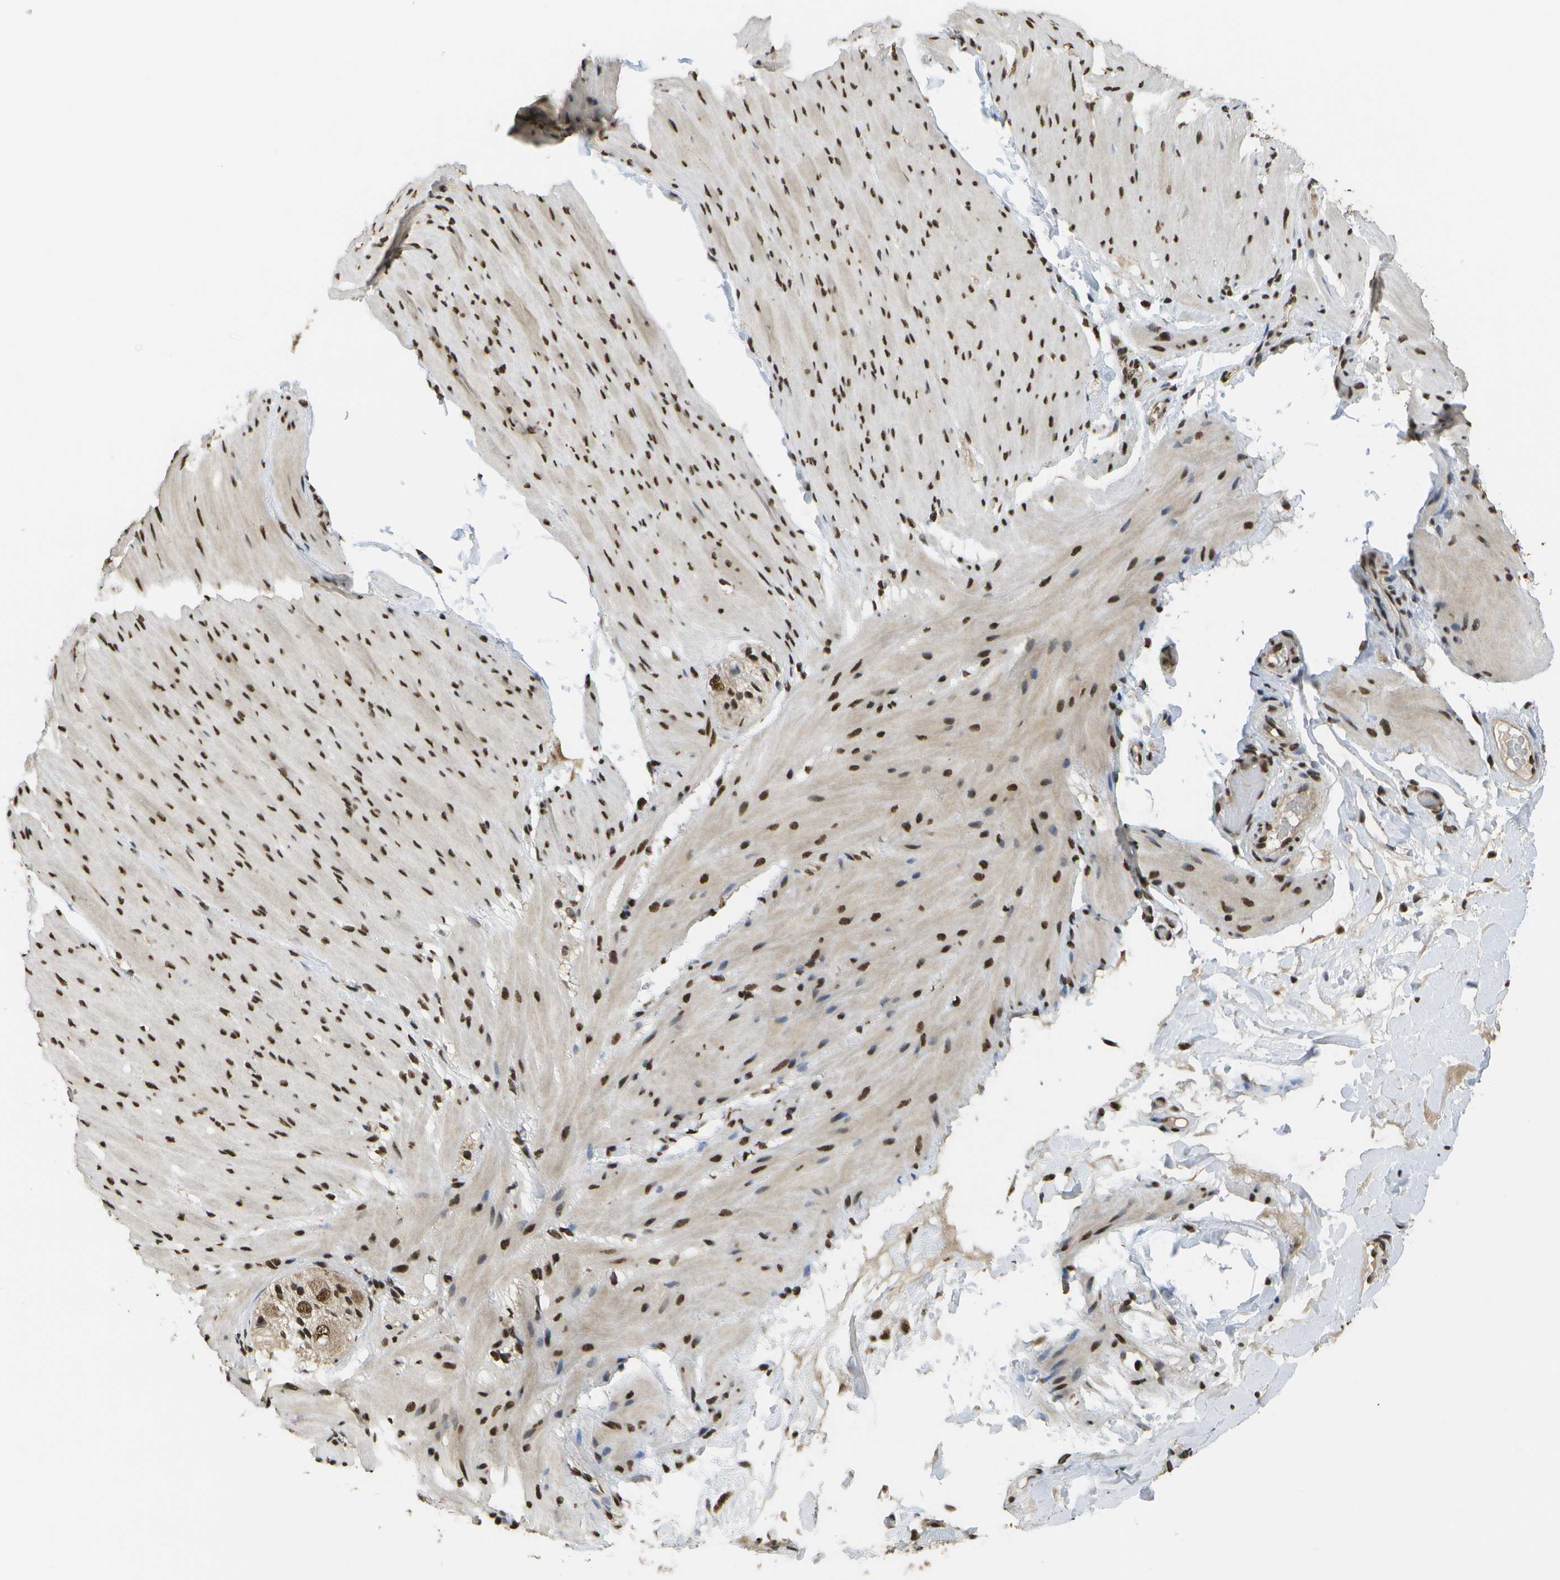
{"staining": {"intensity": "strong", "quantity": ">75%", "location": "nuclear"}, "tissue": "smooth muscle", "cell_type": "Smooth muscle cells", "image_type": "normal", "snomed": [{"axis": "morphology", "description": "Normal tissue, NOS"}, {"axis": "topography", "description": "Smooth muscle"}, {"axis": "topography", "description": "Colon"}], "caption": "Immunohistochemical staining of benign human smooth muscle shows >75% levels of strong nuclear protein staining in approximately >75% of smooth muscle cells. The staining is performed using DAB (3,3'-diaminobenzidine) brown chromogen to label protein expression. The nuclei are counter-stained blue using hematoxylin.", "gene": "SPEN", "patient": {"sex": "male", "age": 67}}